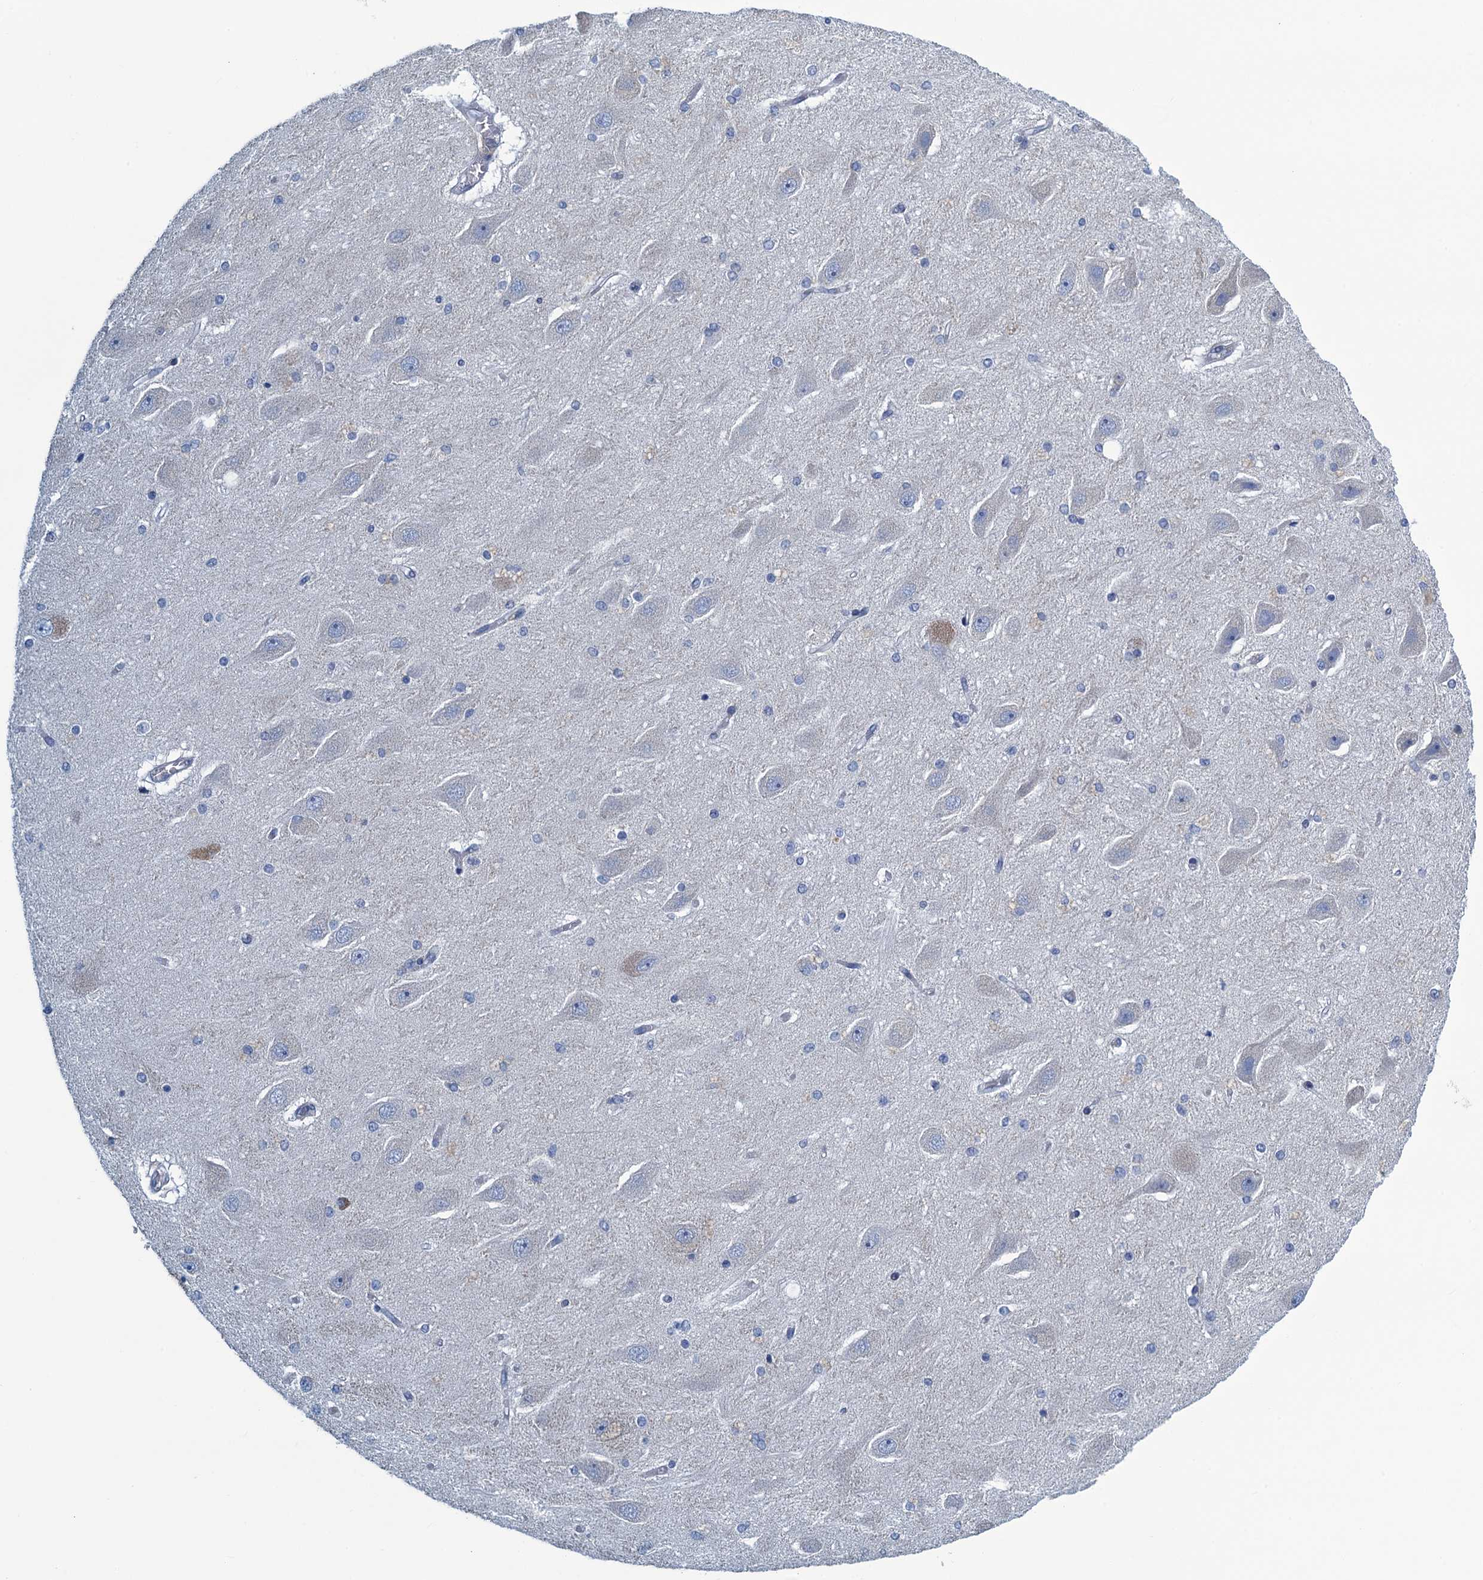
{"staining": {"intensity": "negative", "quantity": "none", "location": "none"}, "tissue": "hippocampus", "cell_type": "Glial cells", "image_type": "normal", "snomed": [{"axis": "morphology", "description": "Normal tissue, NOS"}, {"axis": "topography", "description": "Hippocampus"}], "caption": "Glial cells show no significant positivity in unremarkable hippocampus. (Brightfield microscopy of DAB immunohistochemistry (IHC) at high magnification).", "gene": "C10orf88", "patient": {"sex": "female", "age": 54}}